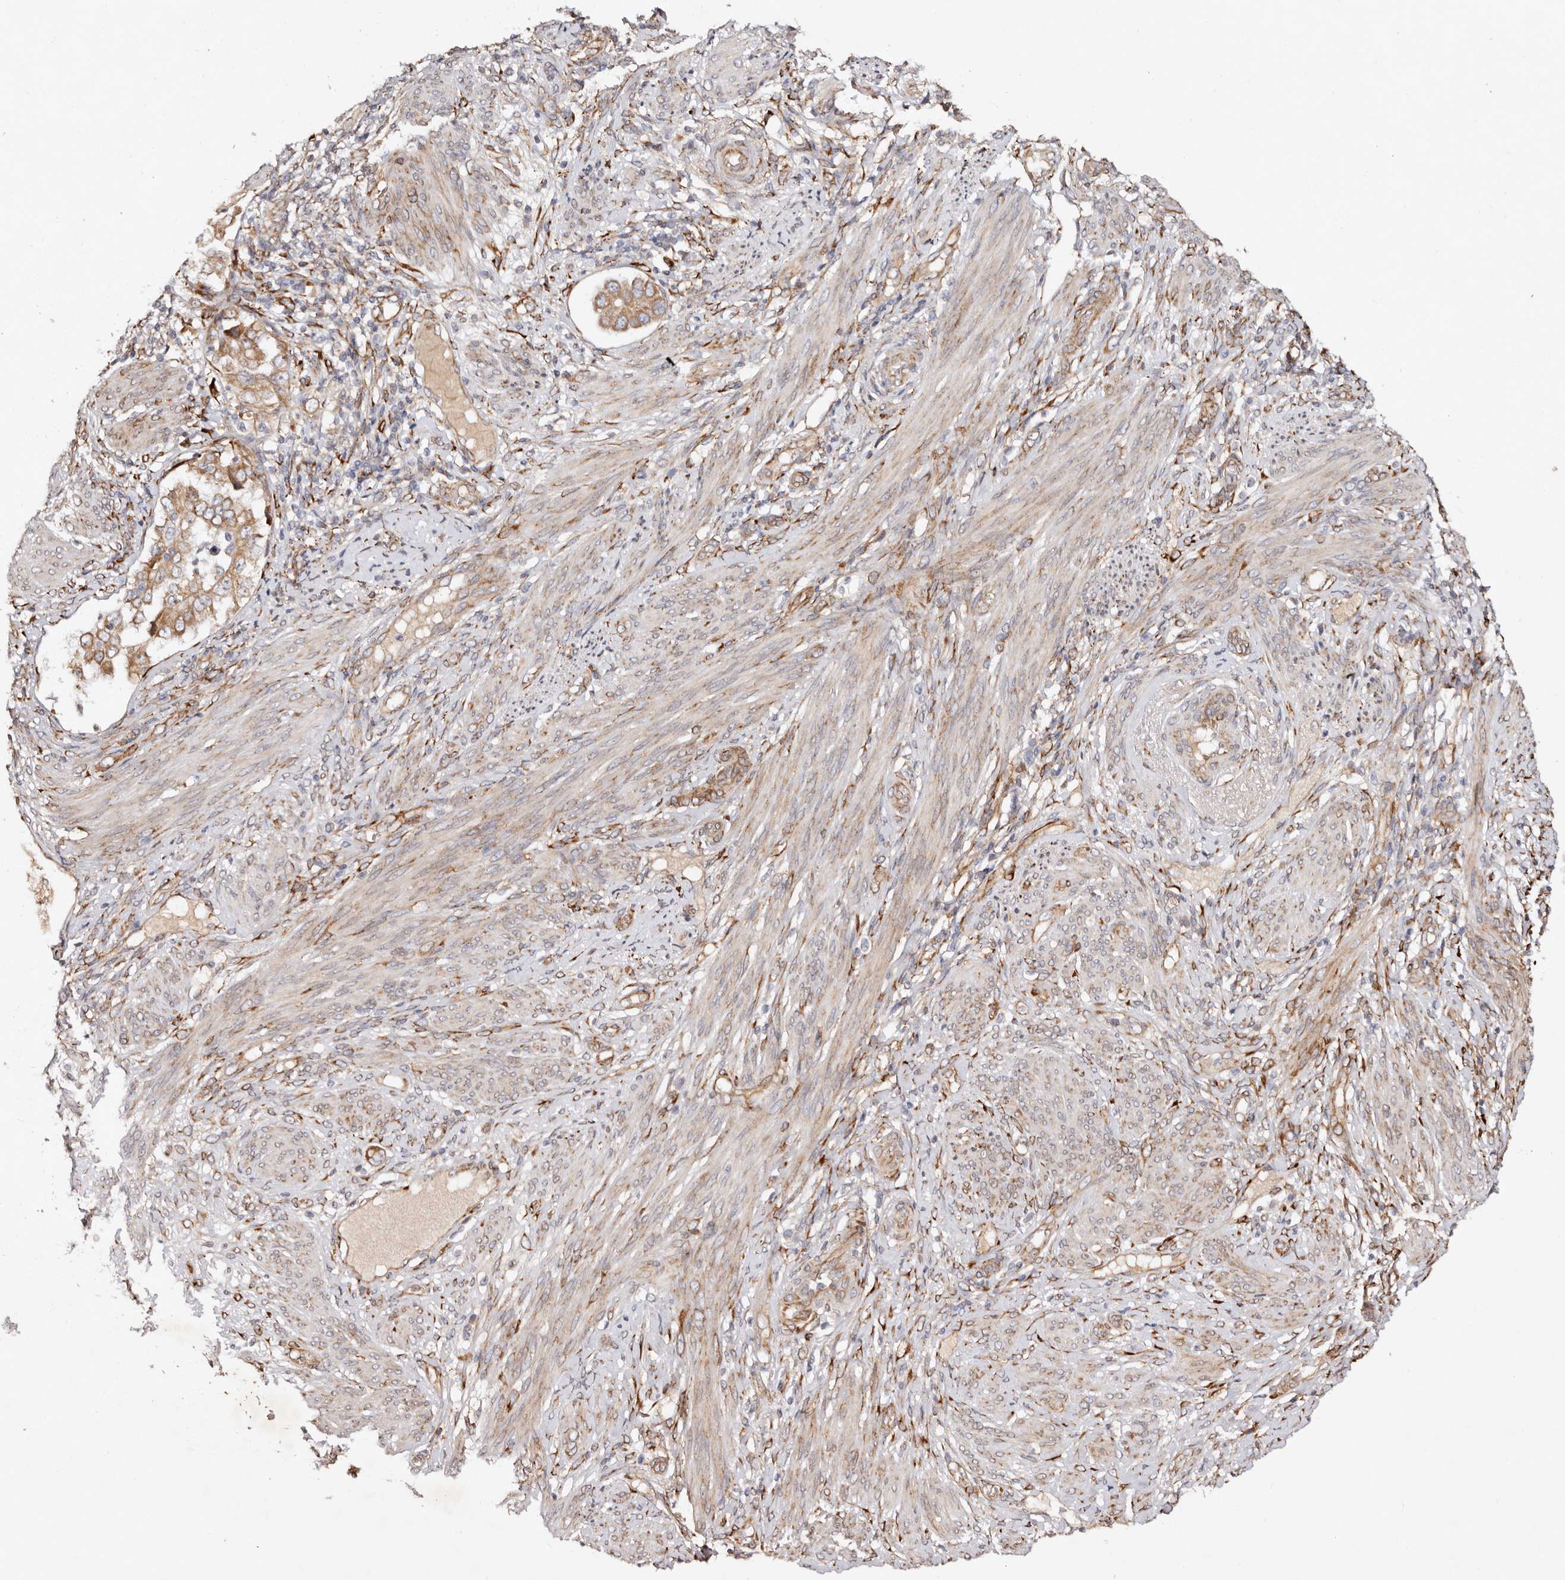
{"staining": {"intensity": "moderate", "quantity": ">75%", "location": "cytoplasmic/membranous"}, "tissue": "endometrial cancer", "cell_type": "Tumor cells", "image_type": "cancer", "snomed": [{"axis": "morphology", "description": "Adenocarcinoma, NOS"}, {"axis": "topography", "description": "Endometrium"}], "caption": "Moderate cytoplasmic/membranous protein positivity is present in about >75% of tumor cells in adenocarcinoma (endometrial). The protein is stained brown, and the nuclei are stained in blue (DAB IHC with brightfield microscopy, high magnification).", "gene": "SERPINH1", "patient": {"sex": "female", "age": 85}}